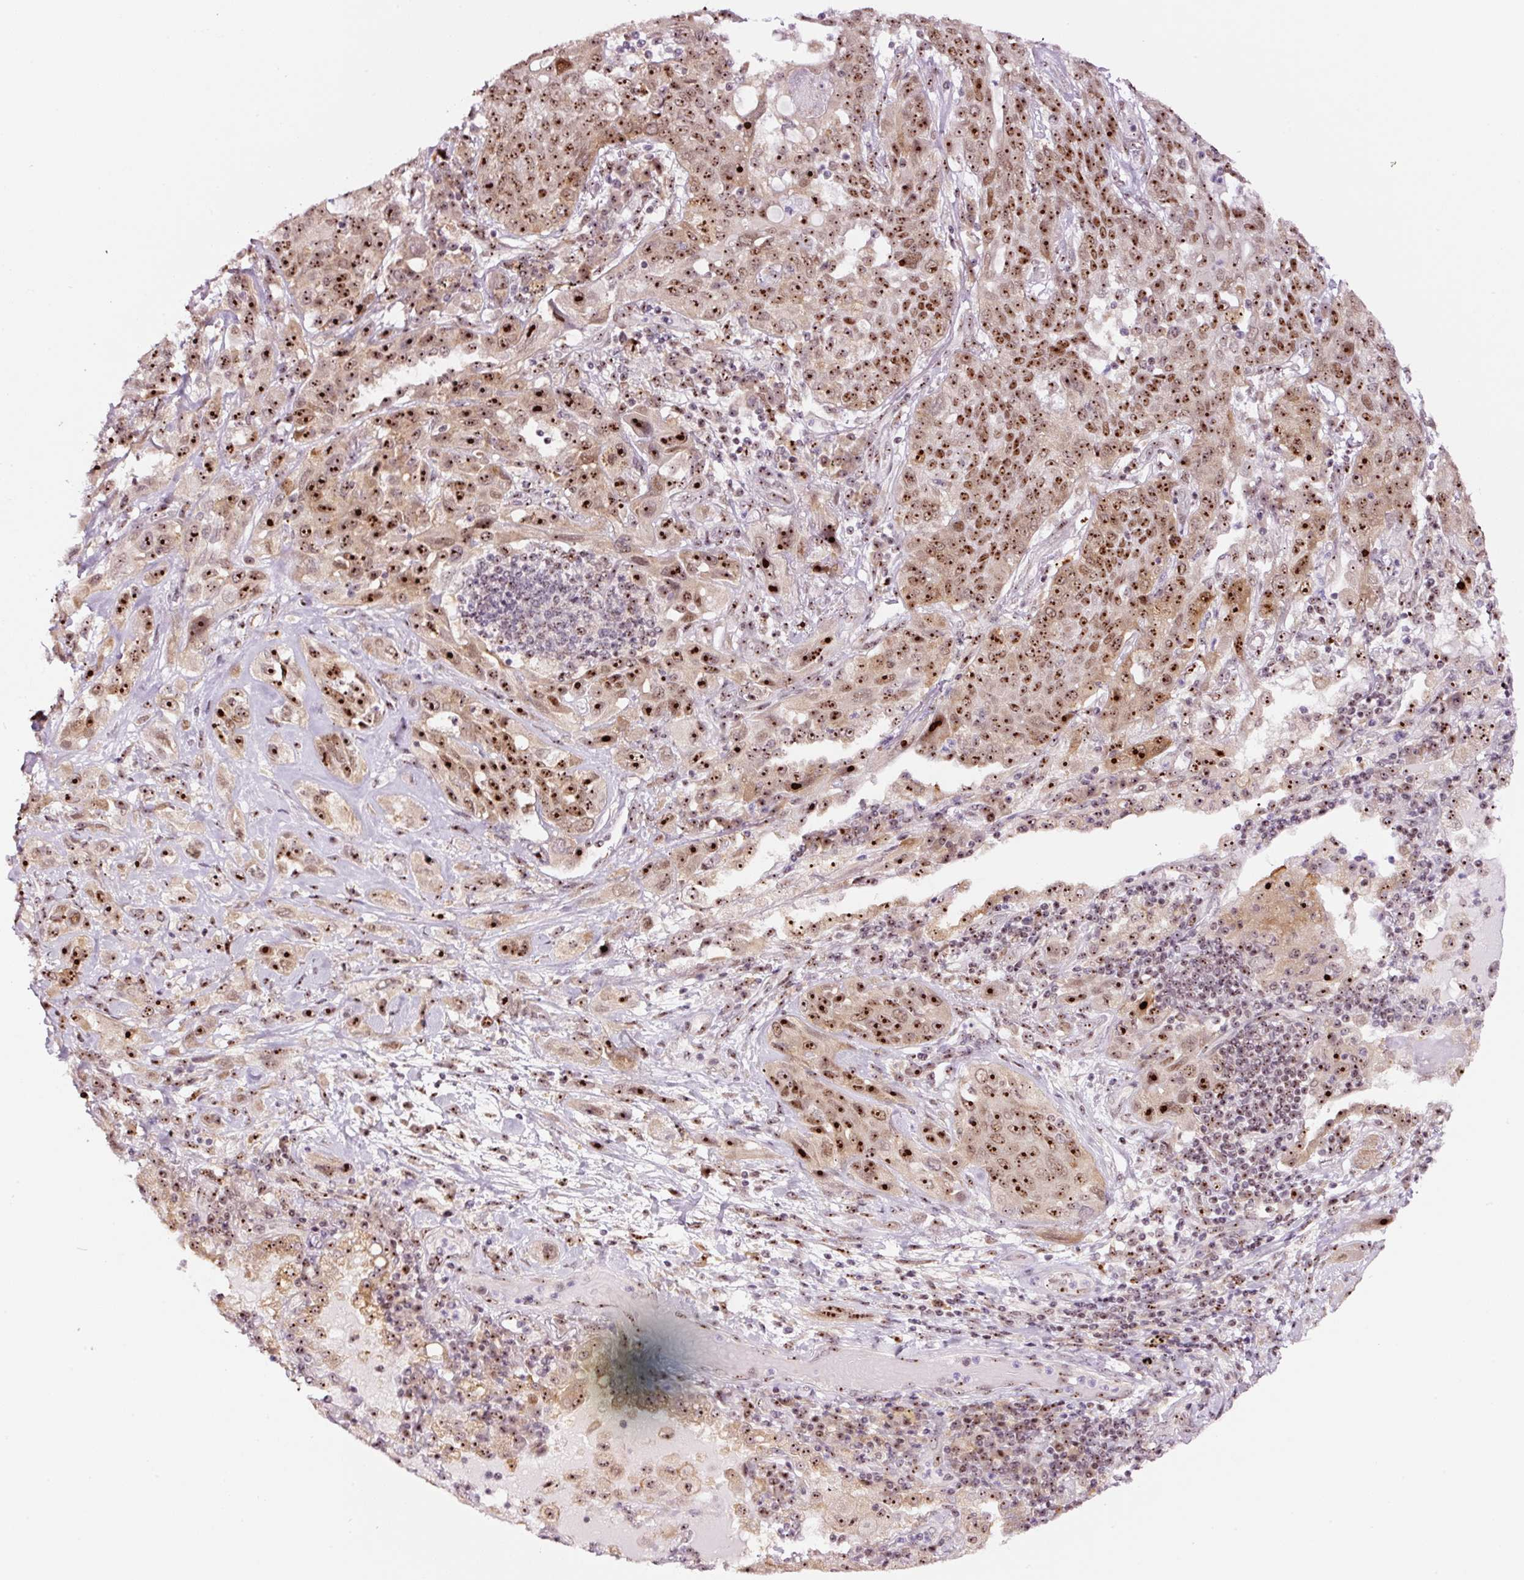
{"staining": {"intensity": "moderate", "quantity": ">75%", "location": "cytoplasmic/membranous,nuclear"}, "tissue": "lung cancer", "cell_type": "Tumor cells", "image_type": "cancer", "snomed": [{"axis": "morphology", "description": "Squamous cell carcinoma, NOS"}, {"axis": "topography", "description": "Lung"}], "caption": "Immunohistochemistry of human lung cancer (squamous cell carcinoma) reveals medium levels of moderate cytoplasmic/membranous and nuclear positivity in approximately >75% of tumor cells. The staining is performed using DAB brown chromogen to label protein expression. The nuclei are counter-stained blue using hematoxylin.", "gene": "GNL3", "patient": {"sex": "female", "age": 70}}